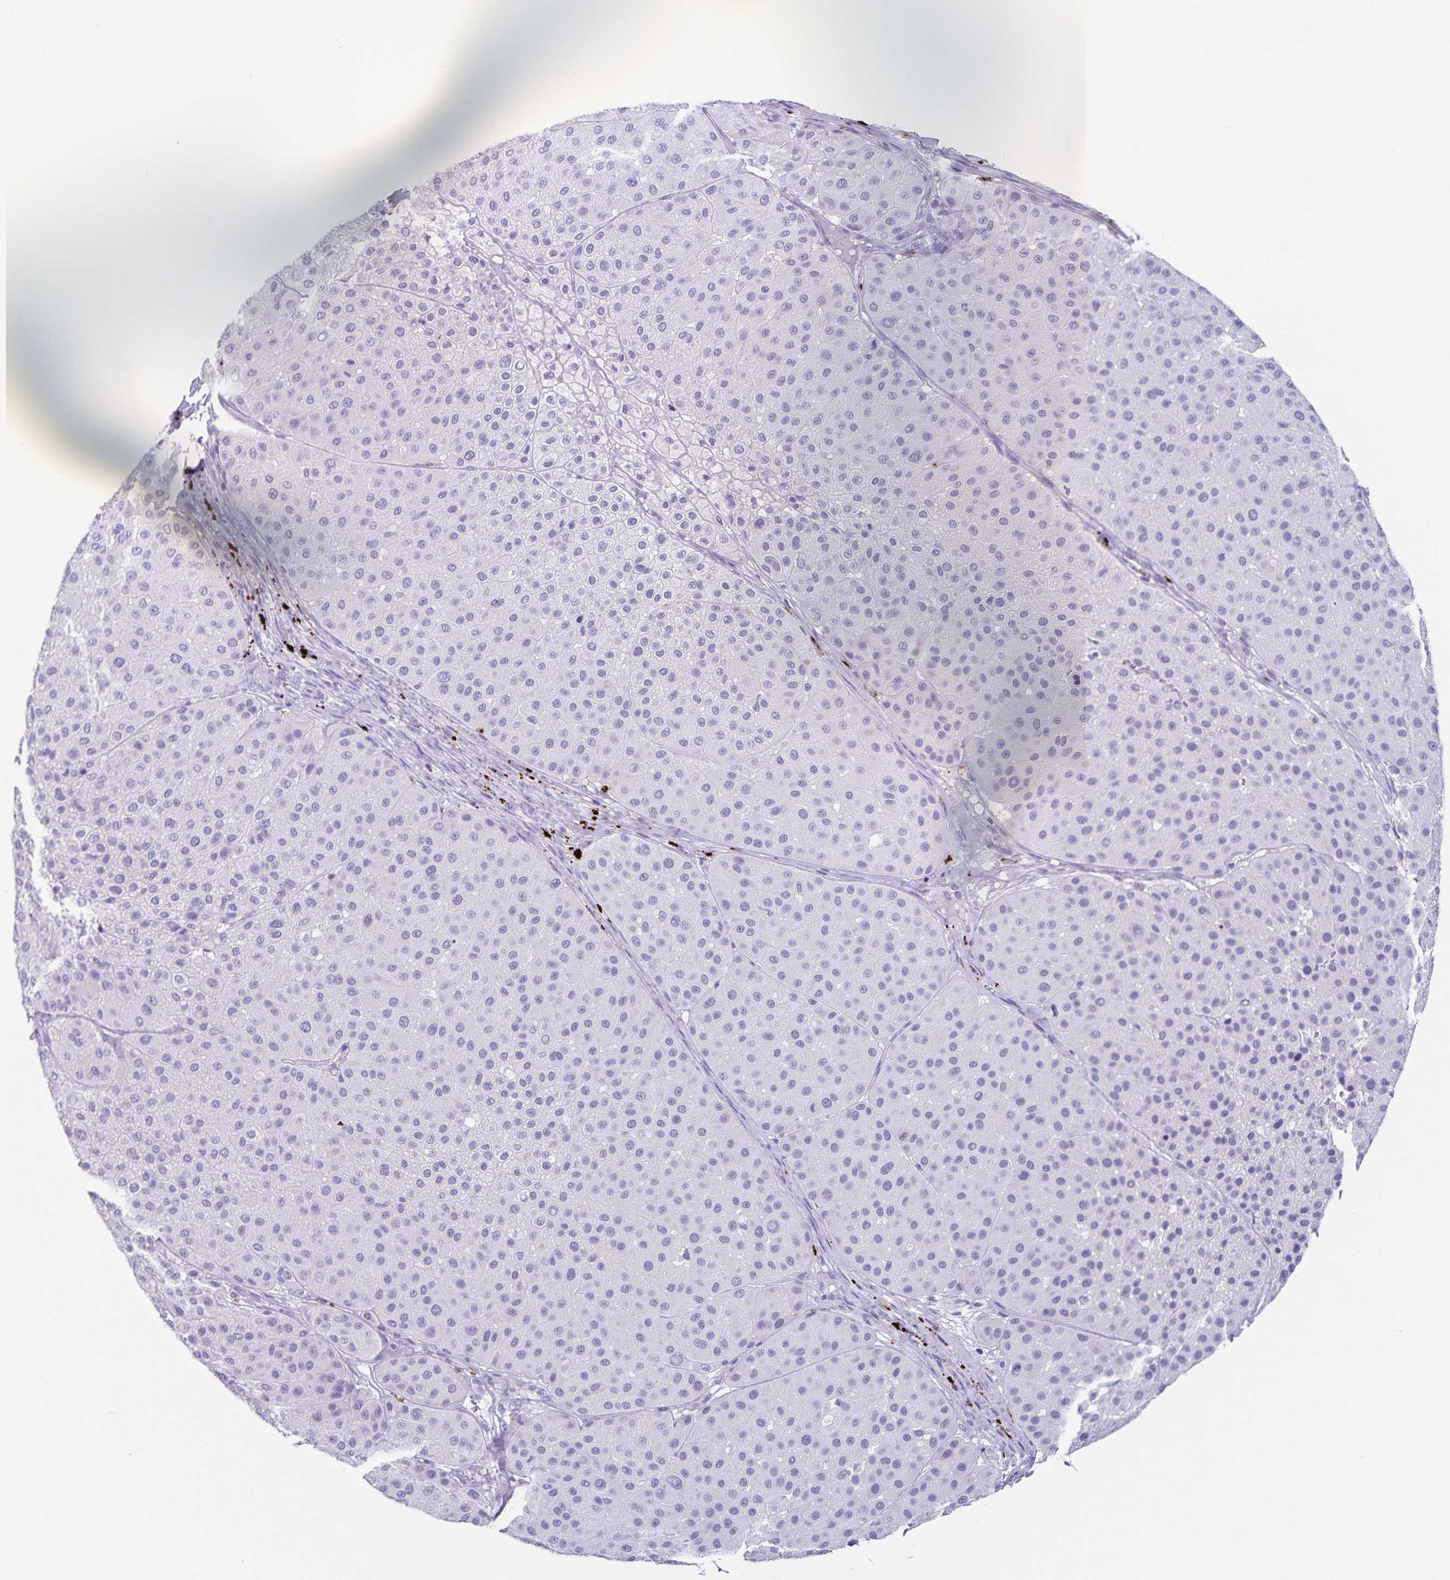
{"staining": {"intensity": "negative", "quantity": "none", "location": "none"}, "tissue": "melanoma", "cell_type": "Tumor cells", "image_type": "cancer", "snomed": [{"axis": "morphology", "description": "Malignant melanoma, Metastatic site"}, {"axis": "topography", "description": "Smooth muscle"}], "caption": "There is no significant expression in tumor cells of melanoma.", "gene": "C11orf42", "patient": {"sex": "male", "age": 41}}